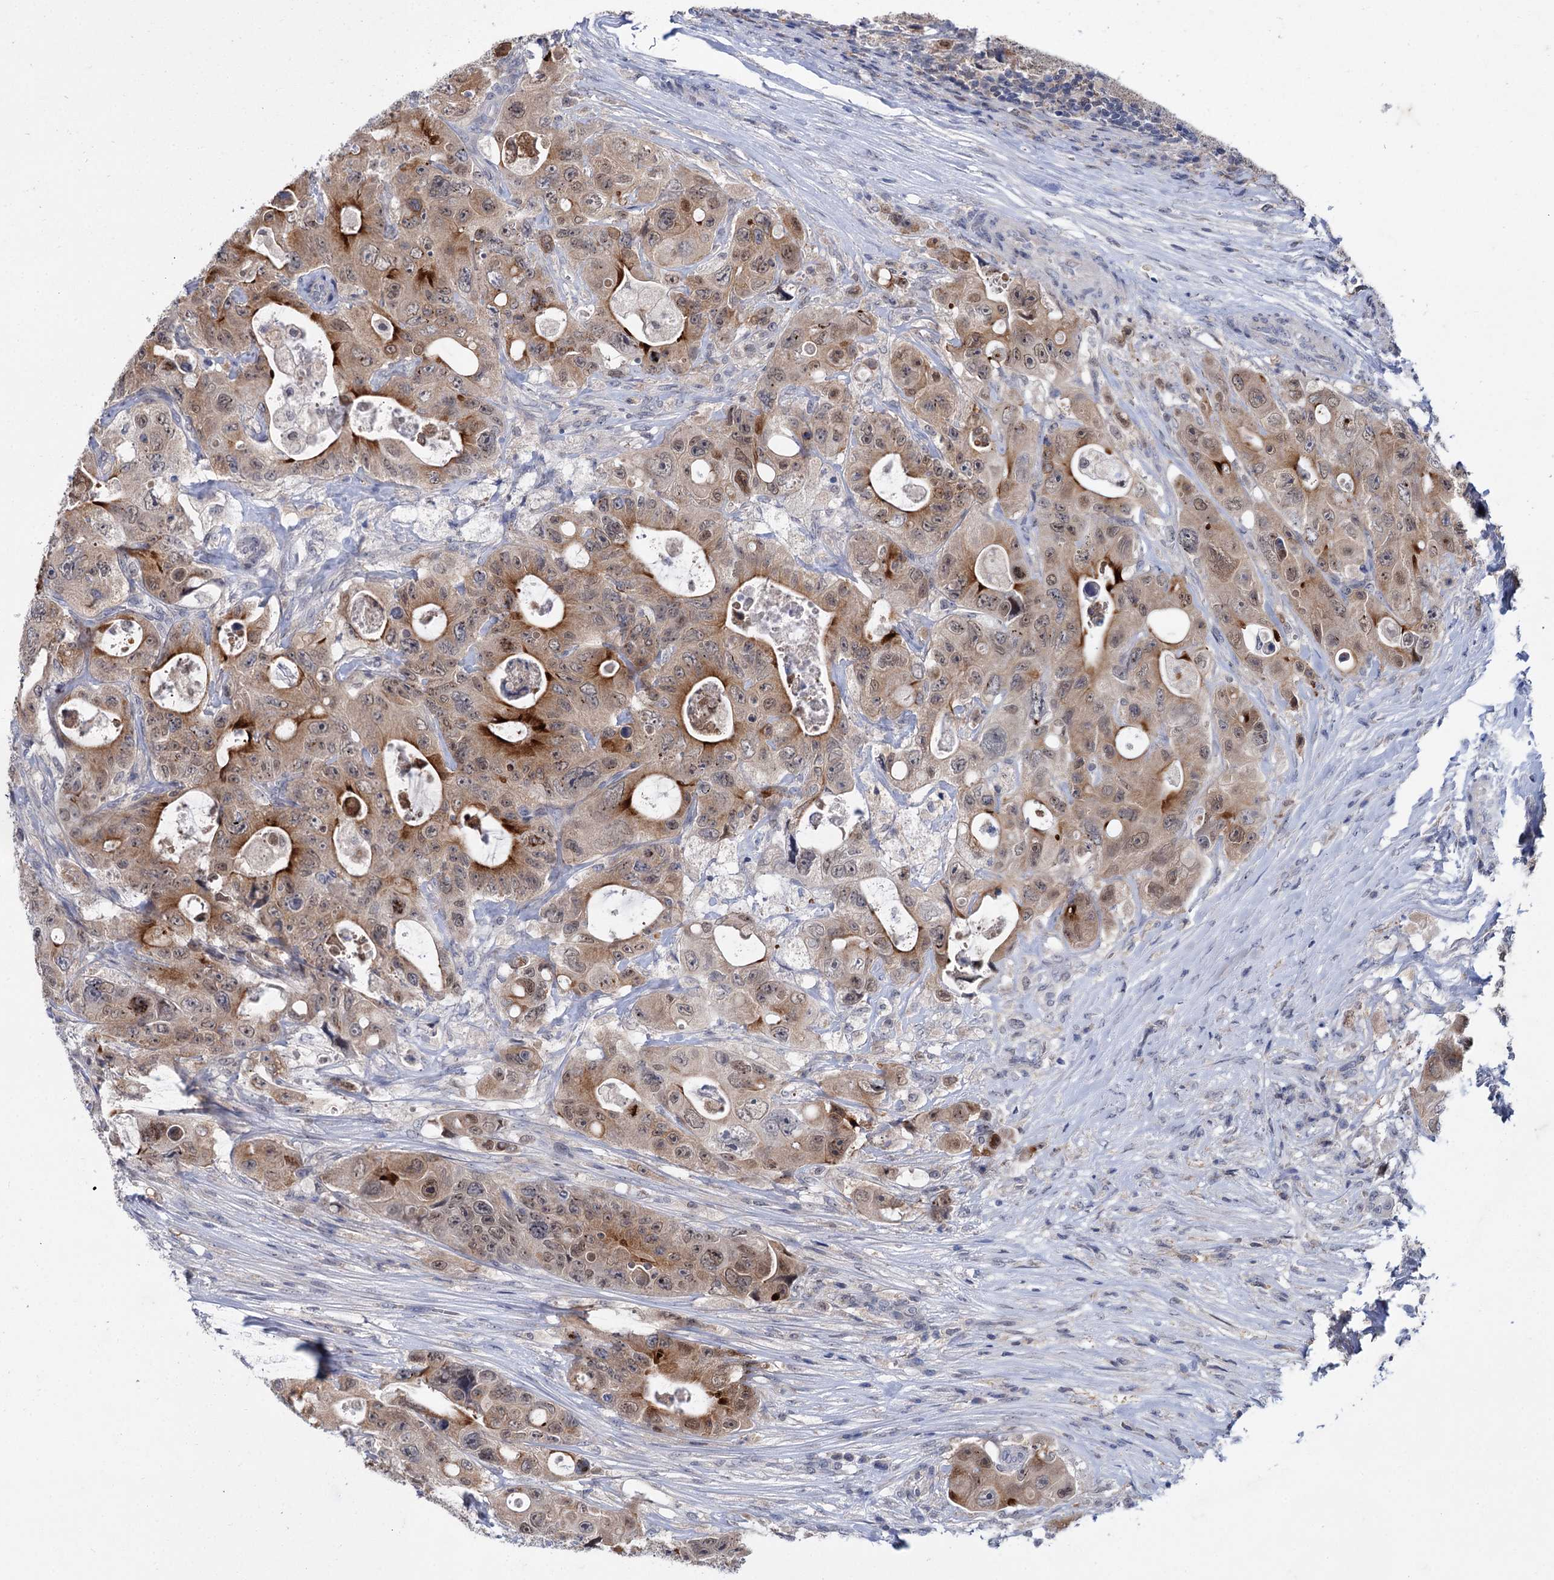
{"staining": {"intensity": "moderate", "quantity": ">75%", "location": "cytoplasmic/membranous"}, "tissue": "colorectal cancer", "cell_type": "Tumor cells", "image_type": "cancer", "snomed": [{"axis": "morphology", "description": "Adenocarcinoma, NOS"}, {"axis": "topography", "description": "Colon"}], "caption": "Immunohistochemistry (DAB (3,3'-diaminobenzidine)) staining of human colorectal cancer (adenocarcinoma) reveals moderate cytoplasmic/membranous protein staining in about >75% of tumor cells.", "gene": "MID1IP1", "patient": {"sex": "female", "age": 46}}